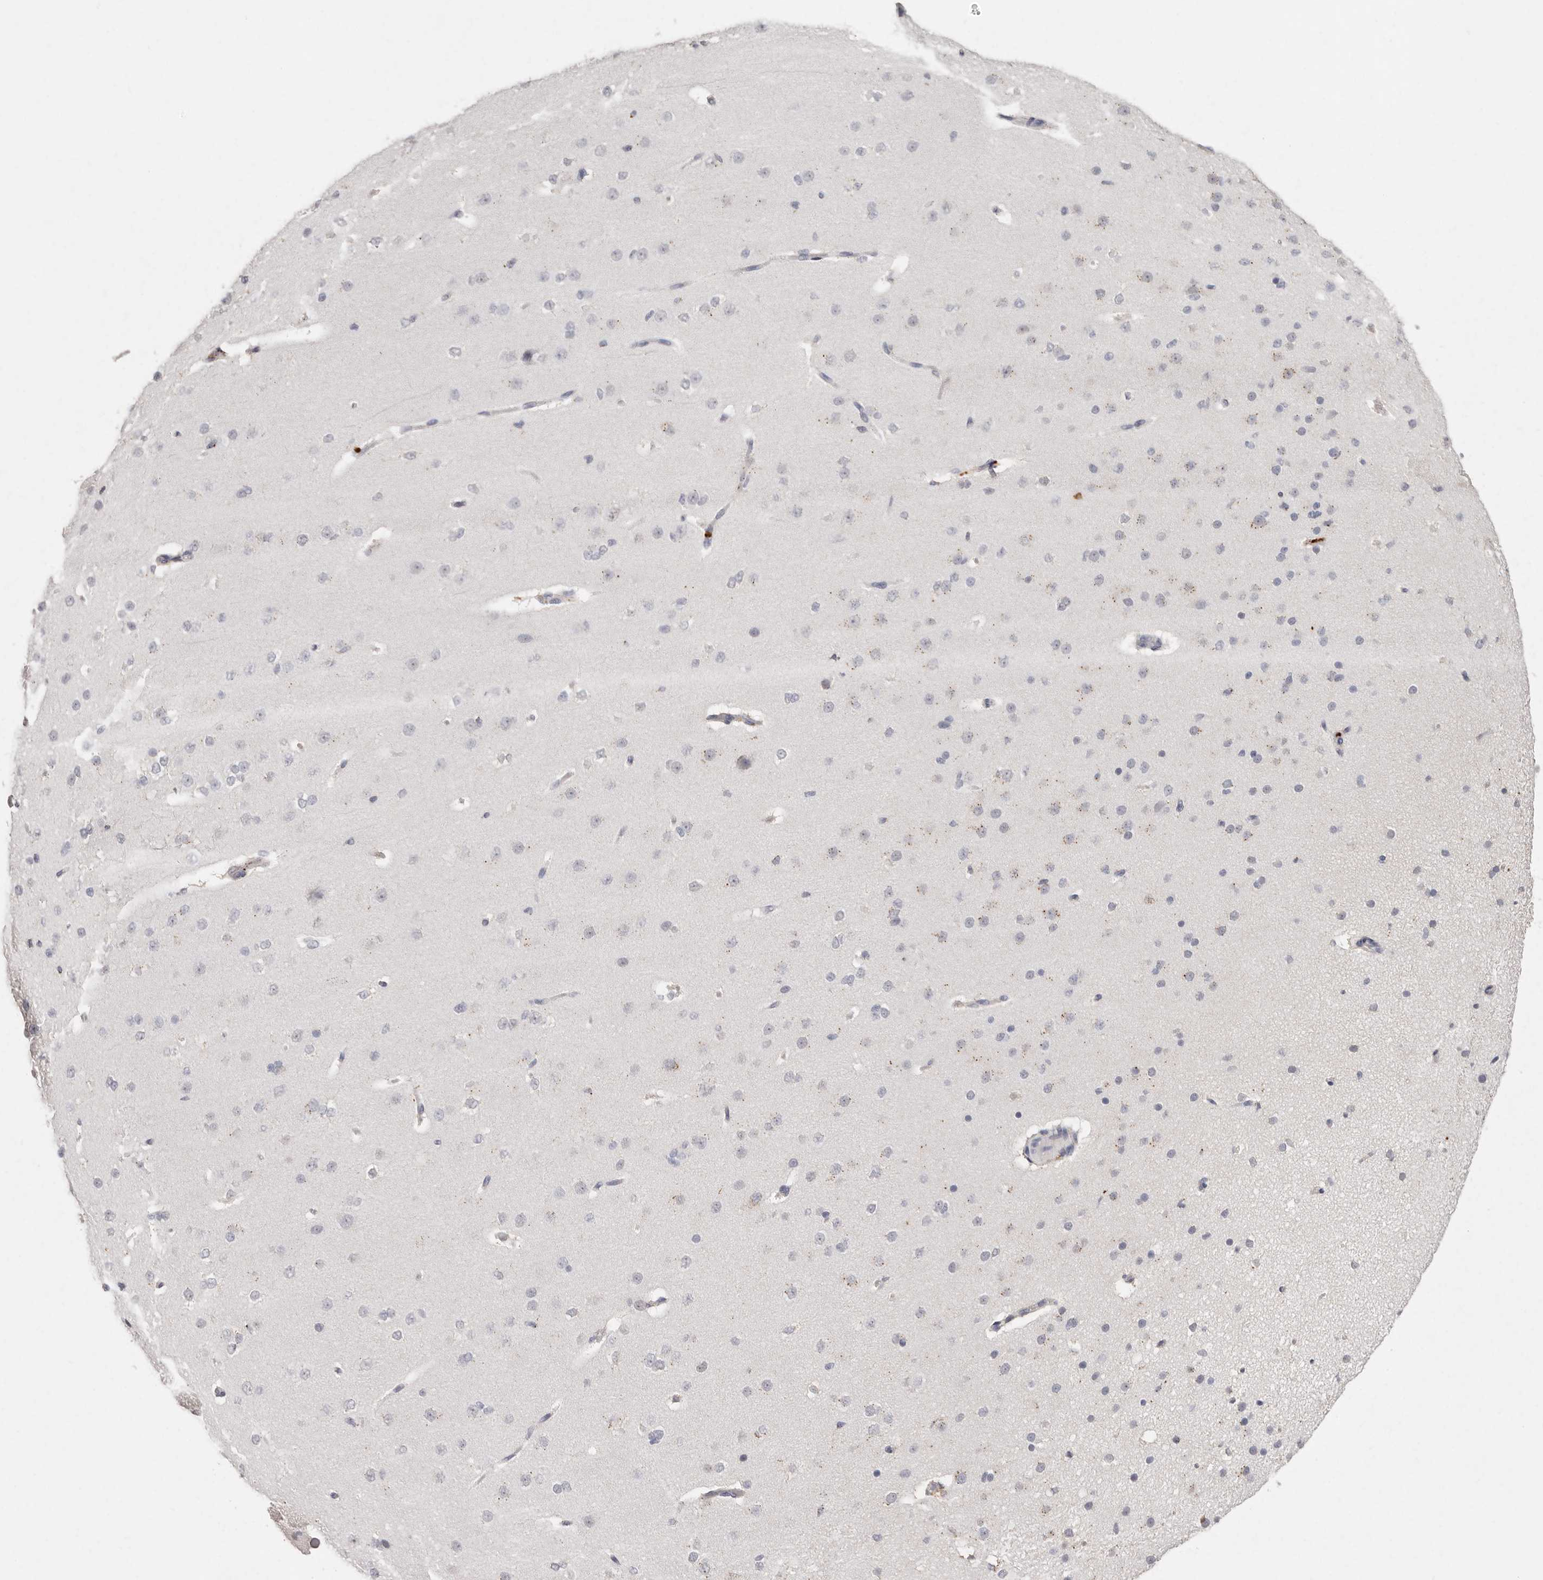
{"staining": {"intensity": "negative", "quantity": "none", "location": "none"}, "tissue": "cerebral cortex", "cell_type": "Endothelial cells", "image_type": "normal", "snomed": [{"axis": "morphology", "description": "Normal tissue, NOS"}, {"axis": "morphology", "description": "Developmental malformation"}, {"axis": "topography", "description": "Cerebral cortex"}], "caption": "An immunohistochemistry histopathology image of benign cerebral cortex is shown. There is no staining in endothelial cells of cerebral cortex. (DAB (3,3'-diaminobenzidine) IHC visualized using brightfield microscopy, high magnification).", "gene": "FAM185A", "patient": {"sex": "female", "age": 30}}